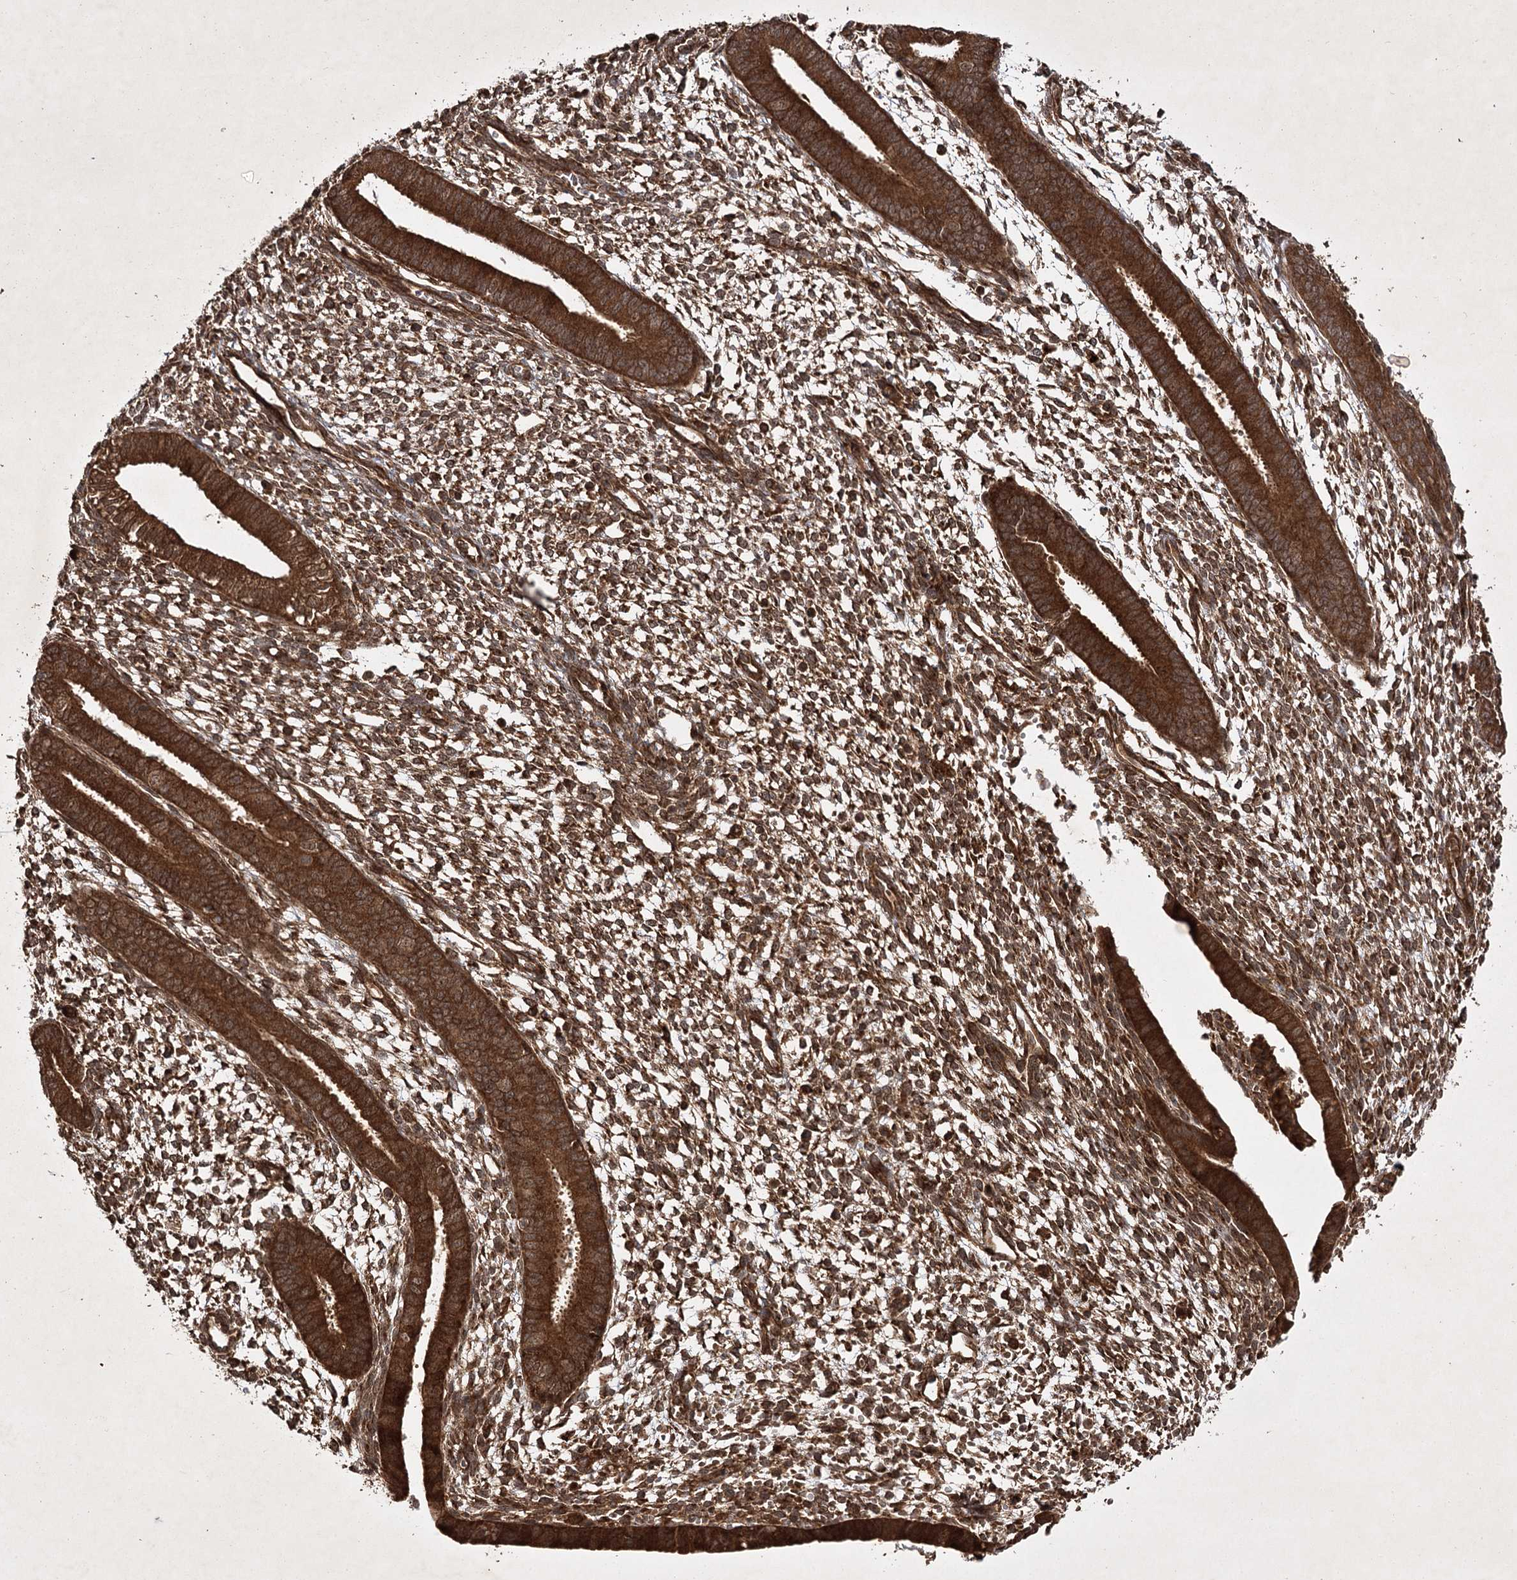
{"staining": {"intensity": "strong", "quantity": ">75%", "location": "cytoplasmic/membranous"}, "tissue": "endometrium", "cell_type": "Cells in endometrial stroma", "image_type": "normal", "snomed": [{"axis": "morphology", "description": "Normal tissue, NOS"}, {"axis": "topography", "description": "Endometrium"}], "caption": "DAB (3,3'-diaminobenzidine) immunohistochemical staining of unremarkable endometrium reveals strong cytoplasmic/membranous protein staining in approximately >75% of cells in endometrial stroma. (Stains: DAB in brown, nuclei in blue, Microscopy: brightfield microscopy at high magnification).", "gene": "DNAJC13", "patient": {"sex": "female", "age": 46}}